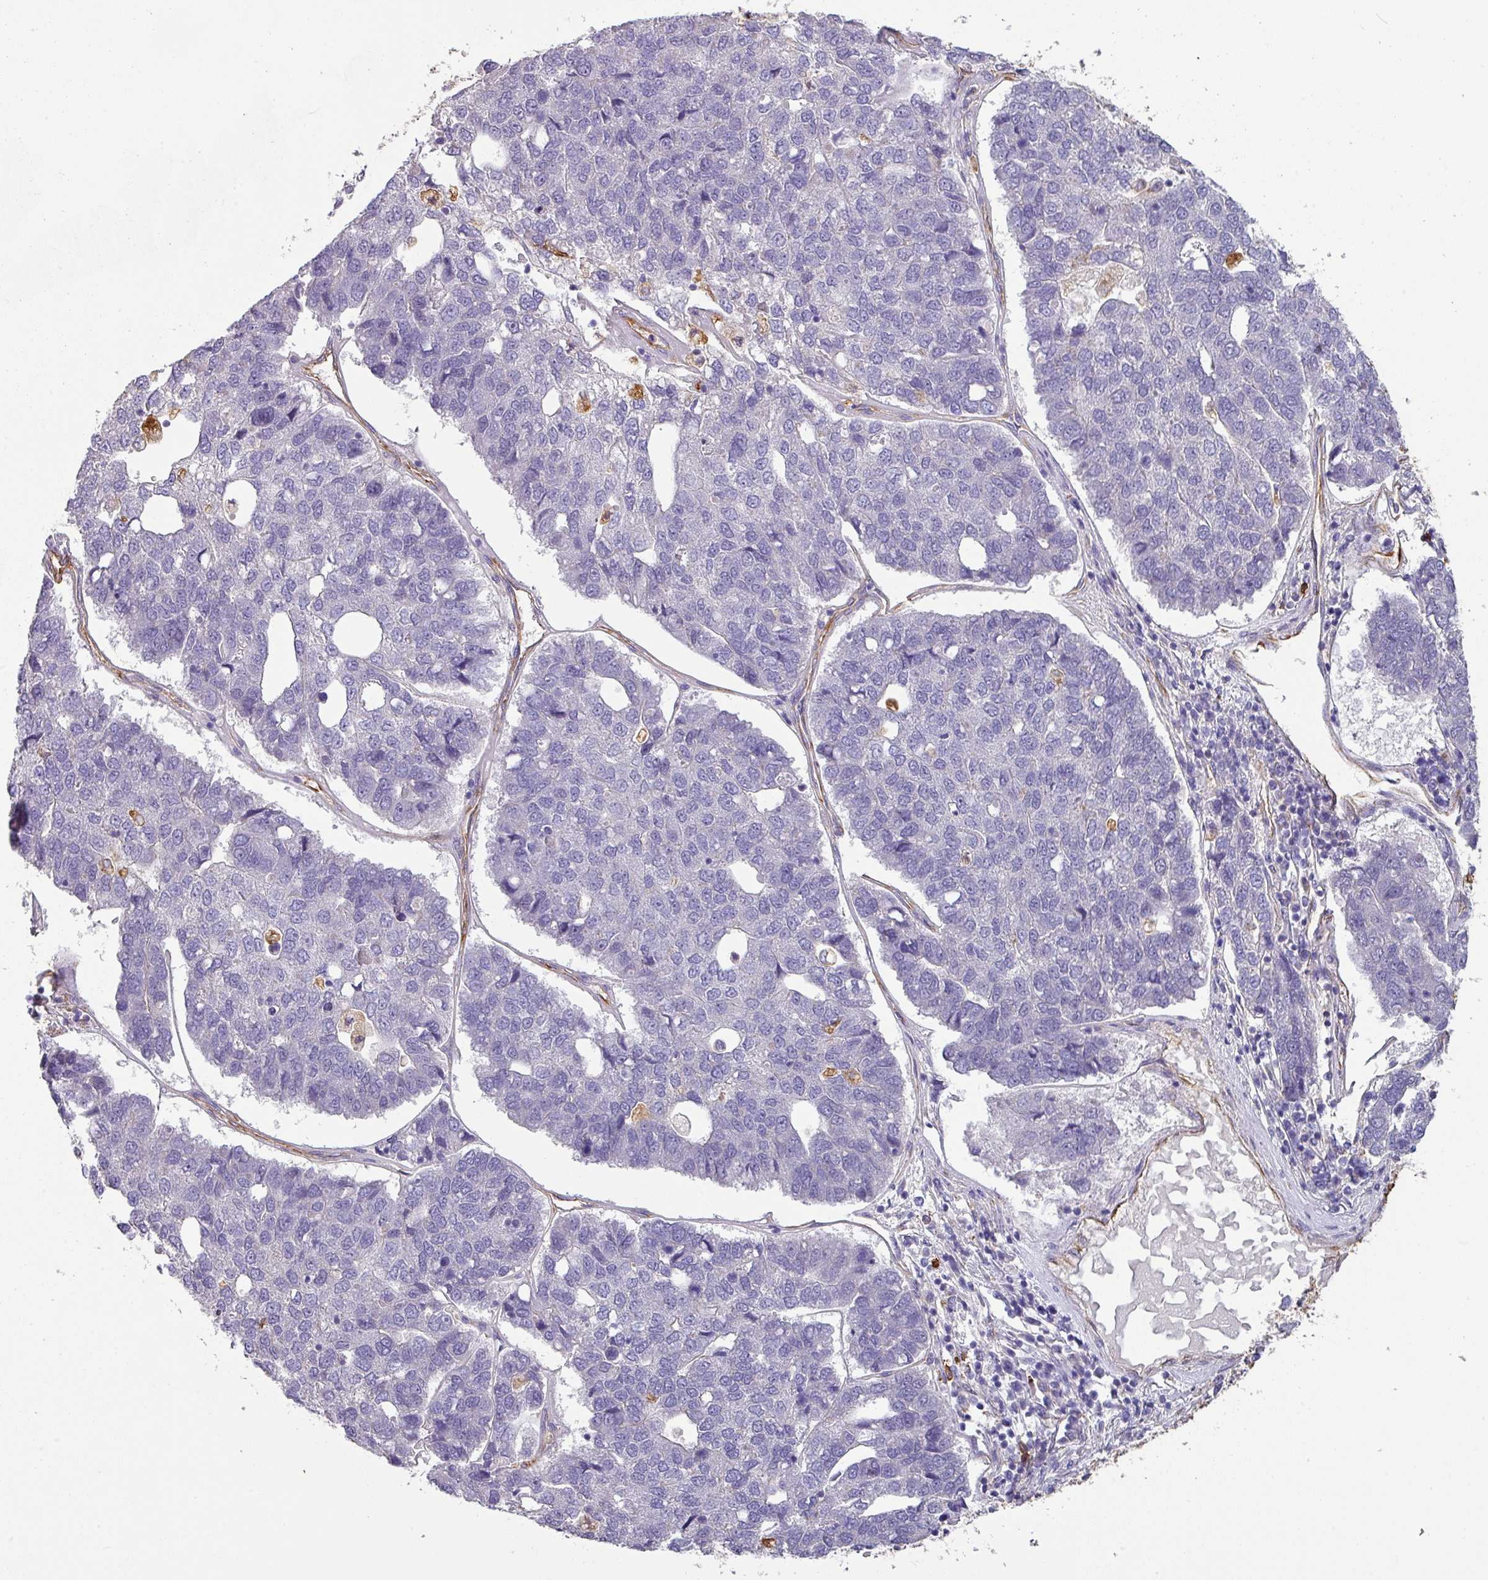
{"staining": {"intensity": "negative", "quantity": "none", "location": "none"}, "tissue": "pancreatic cancer", "cell_type": "Tumor cells", "image_type": "cancer", "snomed": [{"axis": "morphology", "description": "Adenocarcinoma, NOS"}, {"axis": "topography", "description": "Pancreas"}], "caption": "A high-resolution histopathology image shows immunohistochemistry staining of pancreatic cancer, which displays no significant staining in tumor cells.", "gene": "ZNF280C", "patient": {"sex": "female", "age": 61}}